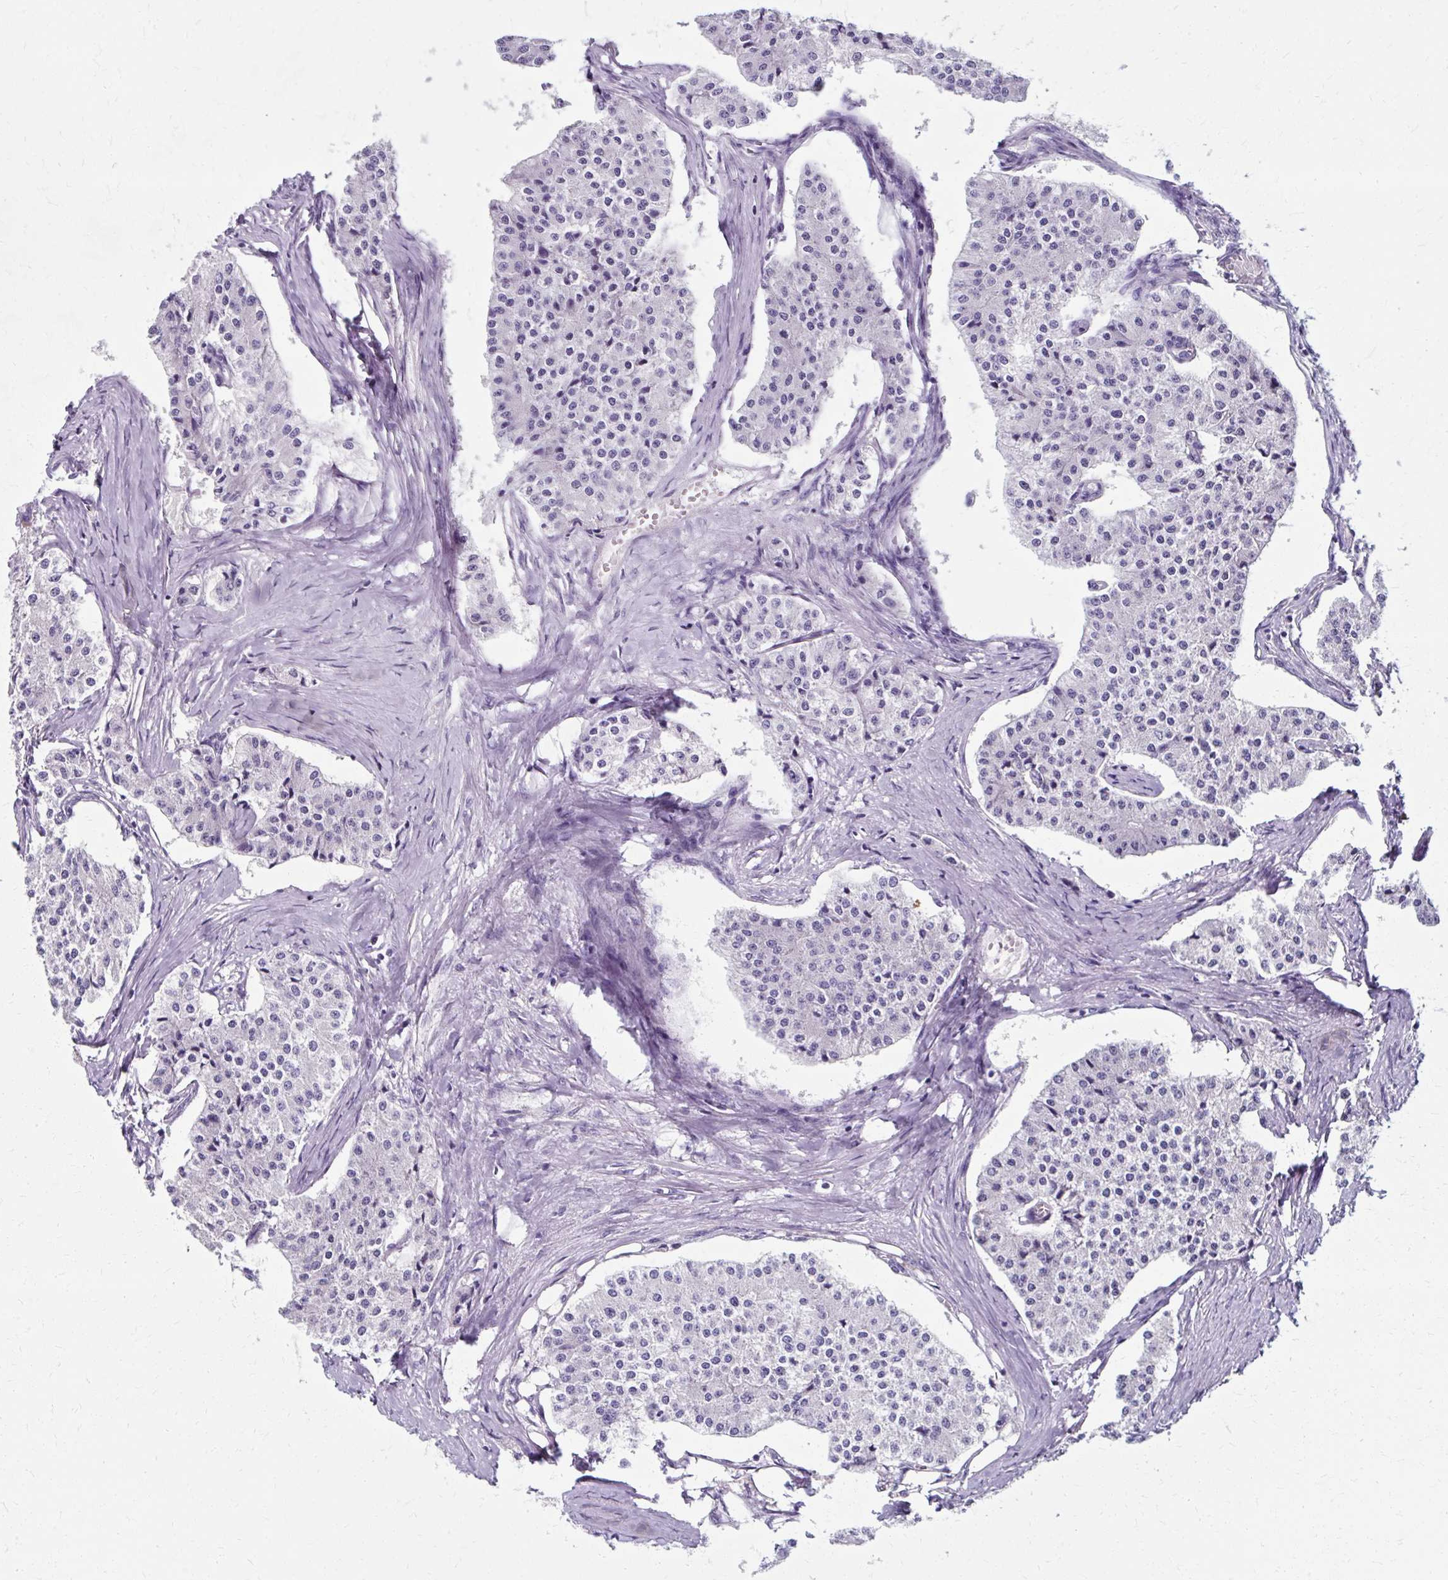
{"staining": {"intensity": "negative", "quantity": "none", "location": "none"}, "tissue": "carcinoid", "cell_type": "Tumor cells", "image_type": "cancer", "snomed": [{"axis": "morphology", "description": "Carcinoid, malignant, NOS"}, {"axis": "topography", "description": "Colon"}], "caption": "Tumor cells show no significant protein positivity in carcinoid.", "gene": "ZNF555", "patient": {"sex": "female", "age": 52}}